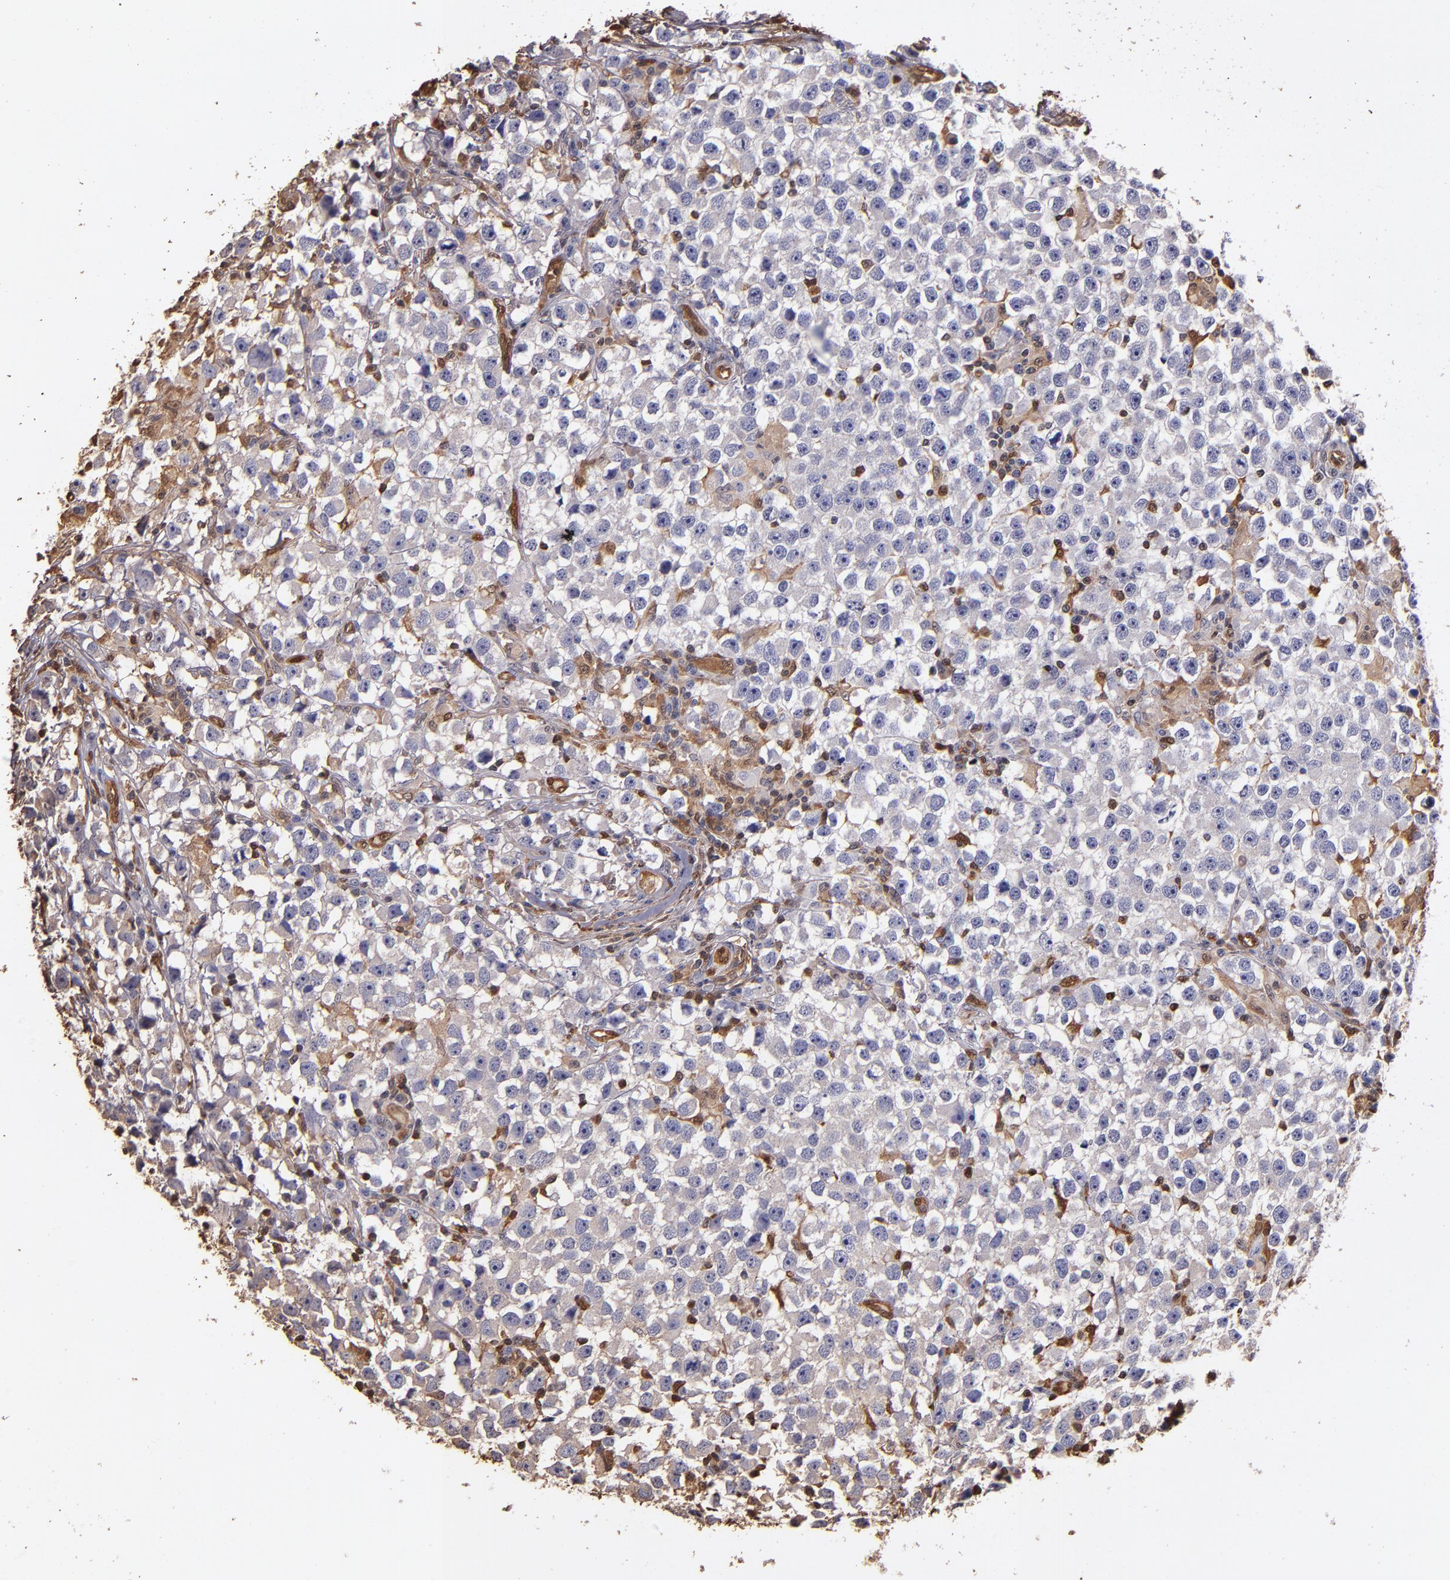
{"staining": {"intensity": "negative", "quantity": "none", "location": "none"}, "tissue": "testis cancer", "cell_type": "Tumor cells", "image_type": "cancer", "snomed": [{"axis": "morphology", "description": "Seminoma, NOS"}, {"axis": "topography", "description": "Testis"}], "caption": "DAB immunohistochemical staining of testis cancer (seminoma) displays no significant staining in tumor cells. (Immunohistochemistry (ihc), brightfield microscopy, high magnification).", "gene": "S100A6", "patient": {"sex": "male", "age": 33}}